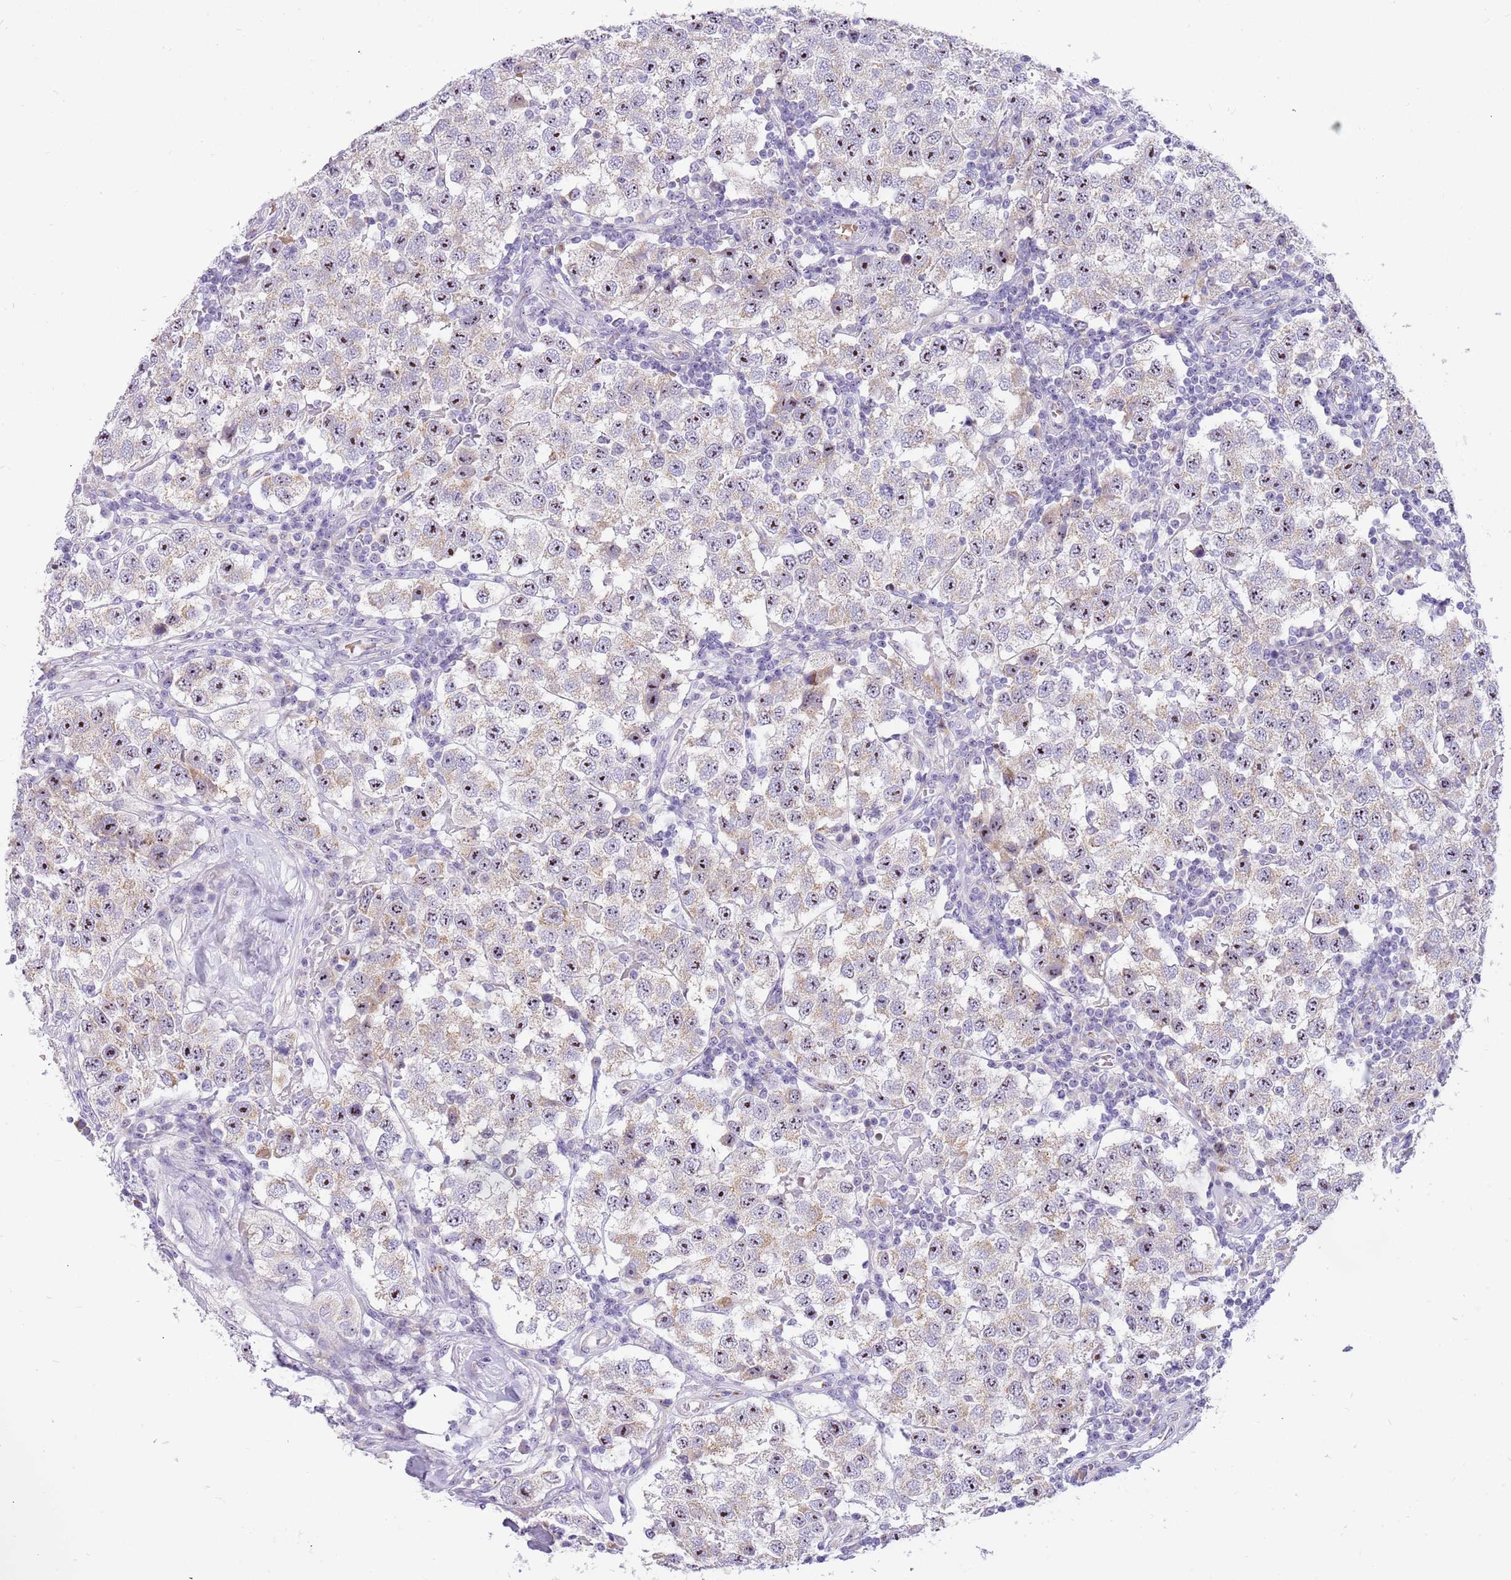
{"staining": {"intensity": "moderate", "quantity": "25%-75%", "location": "nuclear"}, "tissue": "testis cancer", "cell_type": "Tumor cells", "image_type": "cancer", "snomed": [{"axis": "morphology", "description": "Seminoma, NOS"}, {"axis": "topography", "description": "Testis"}], "caption": "About 25%-75% of tumor cells in seminoma (testis) reveal moderate nuclear protein positivity as visualized by brown immunohistochemical staining.", "gene": "DNAJA3", "patient": {"sex": "male", "age": 34}}